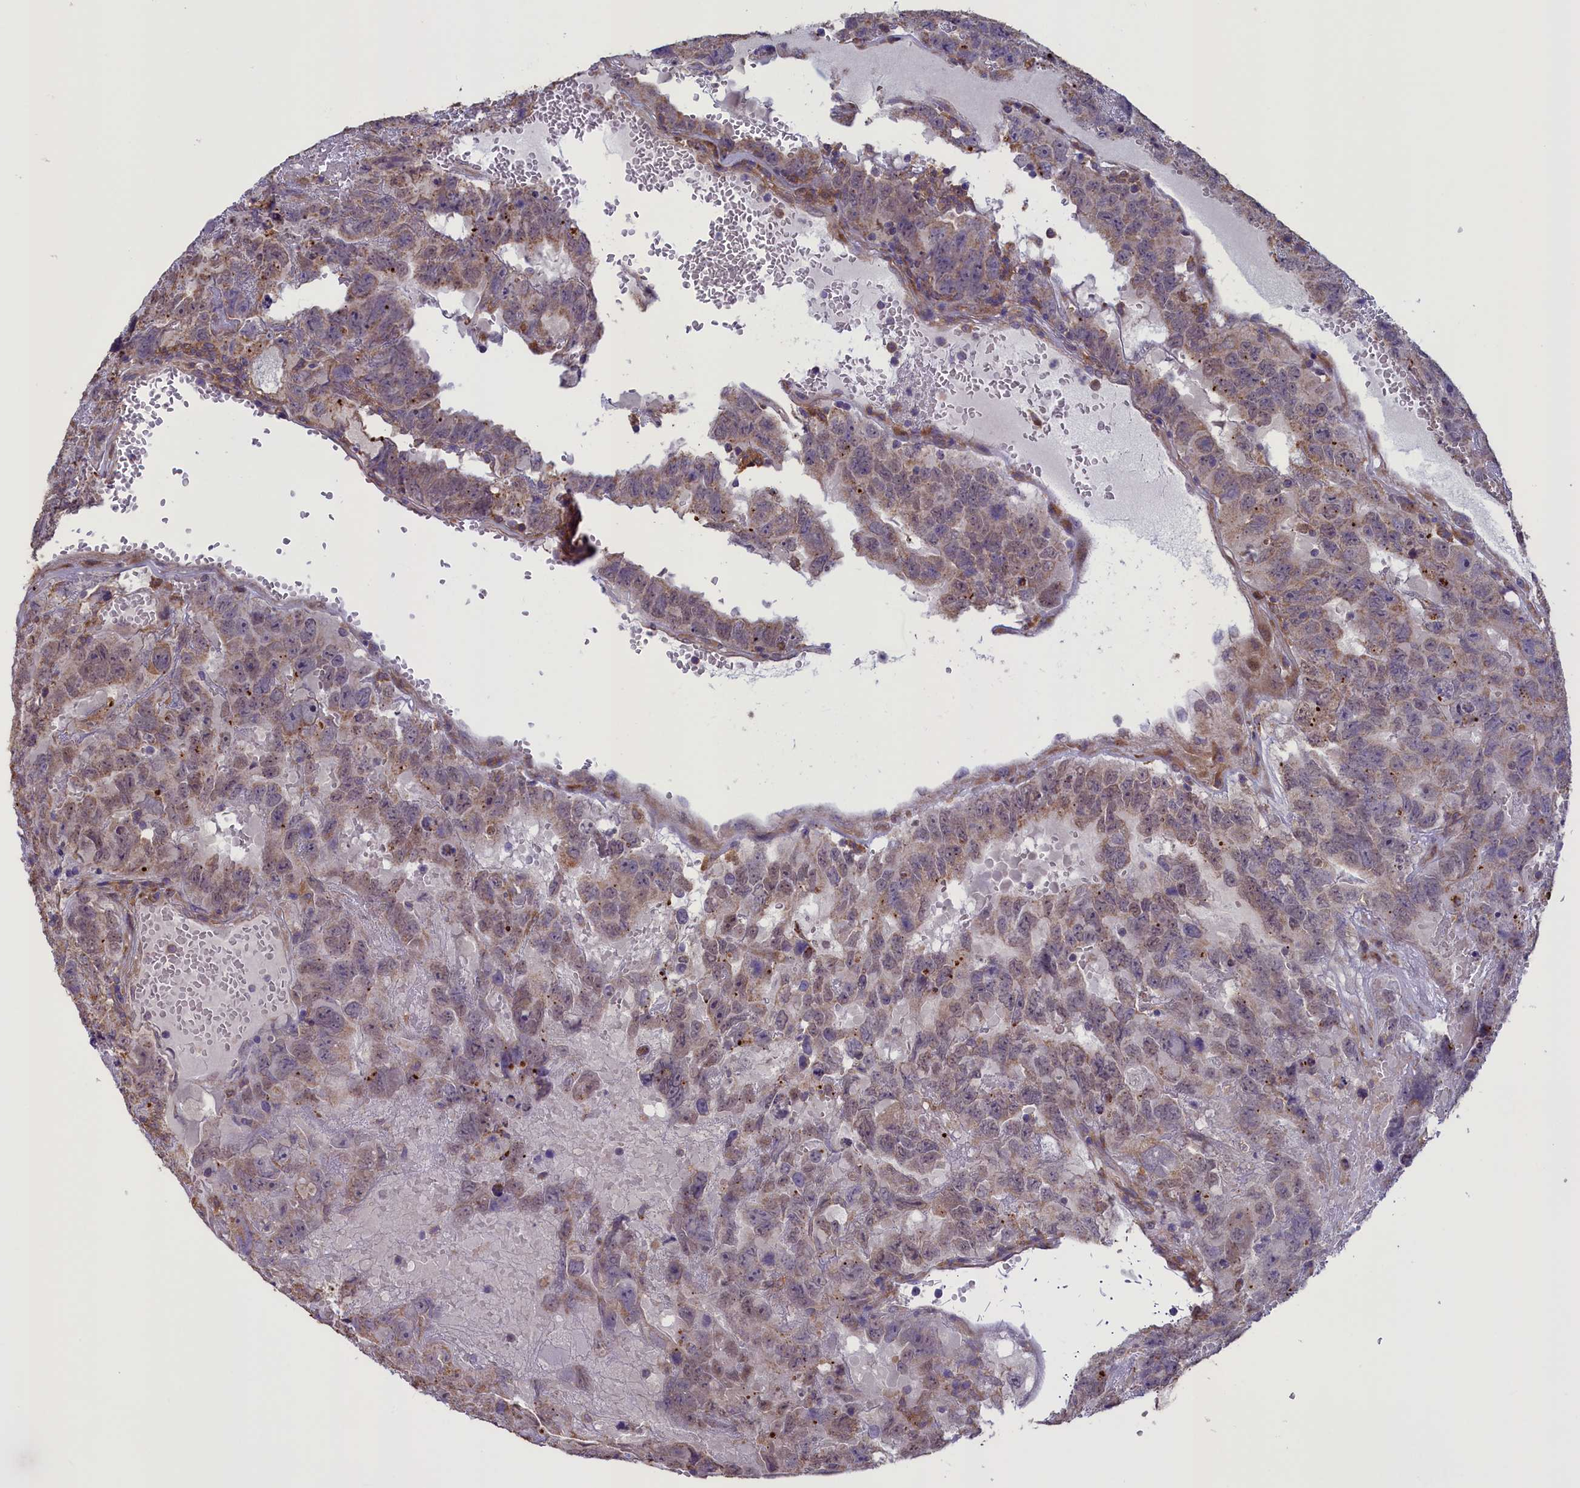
{"staining": {"intensity": "weak", "quantity": "25%-75%", "location": "cytoplasmic/membranous,nuclear"}, "tissue": "testis cancer", "cell_type": "Tumor cells", "image_type": "cancer", "snomed": [{"axis": "morphology", "description": "Carcinoma, Embryonal, NOS"}, {"axis": "topography", "description": "Testis"}], "caption": "Immunohistochemical staining of embryonal carcinoma (testis) demonstrates low levels of weak cytoplasmic/membranous and nuclear protein staining in about 25%-75% of tumor cells. (brown staining indicates protein expression, while blue staining denotes nuclei).", "gene": "ACAD8", "patient": {"sex": "male", "age": 45}}